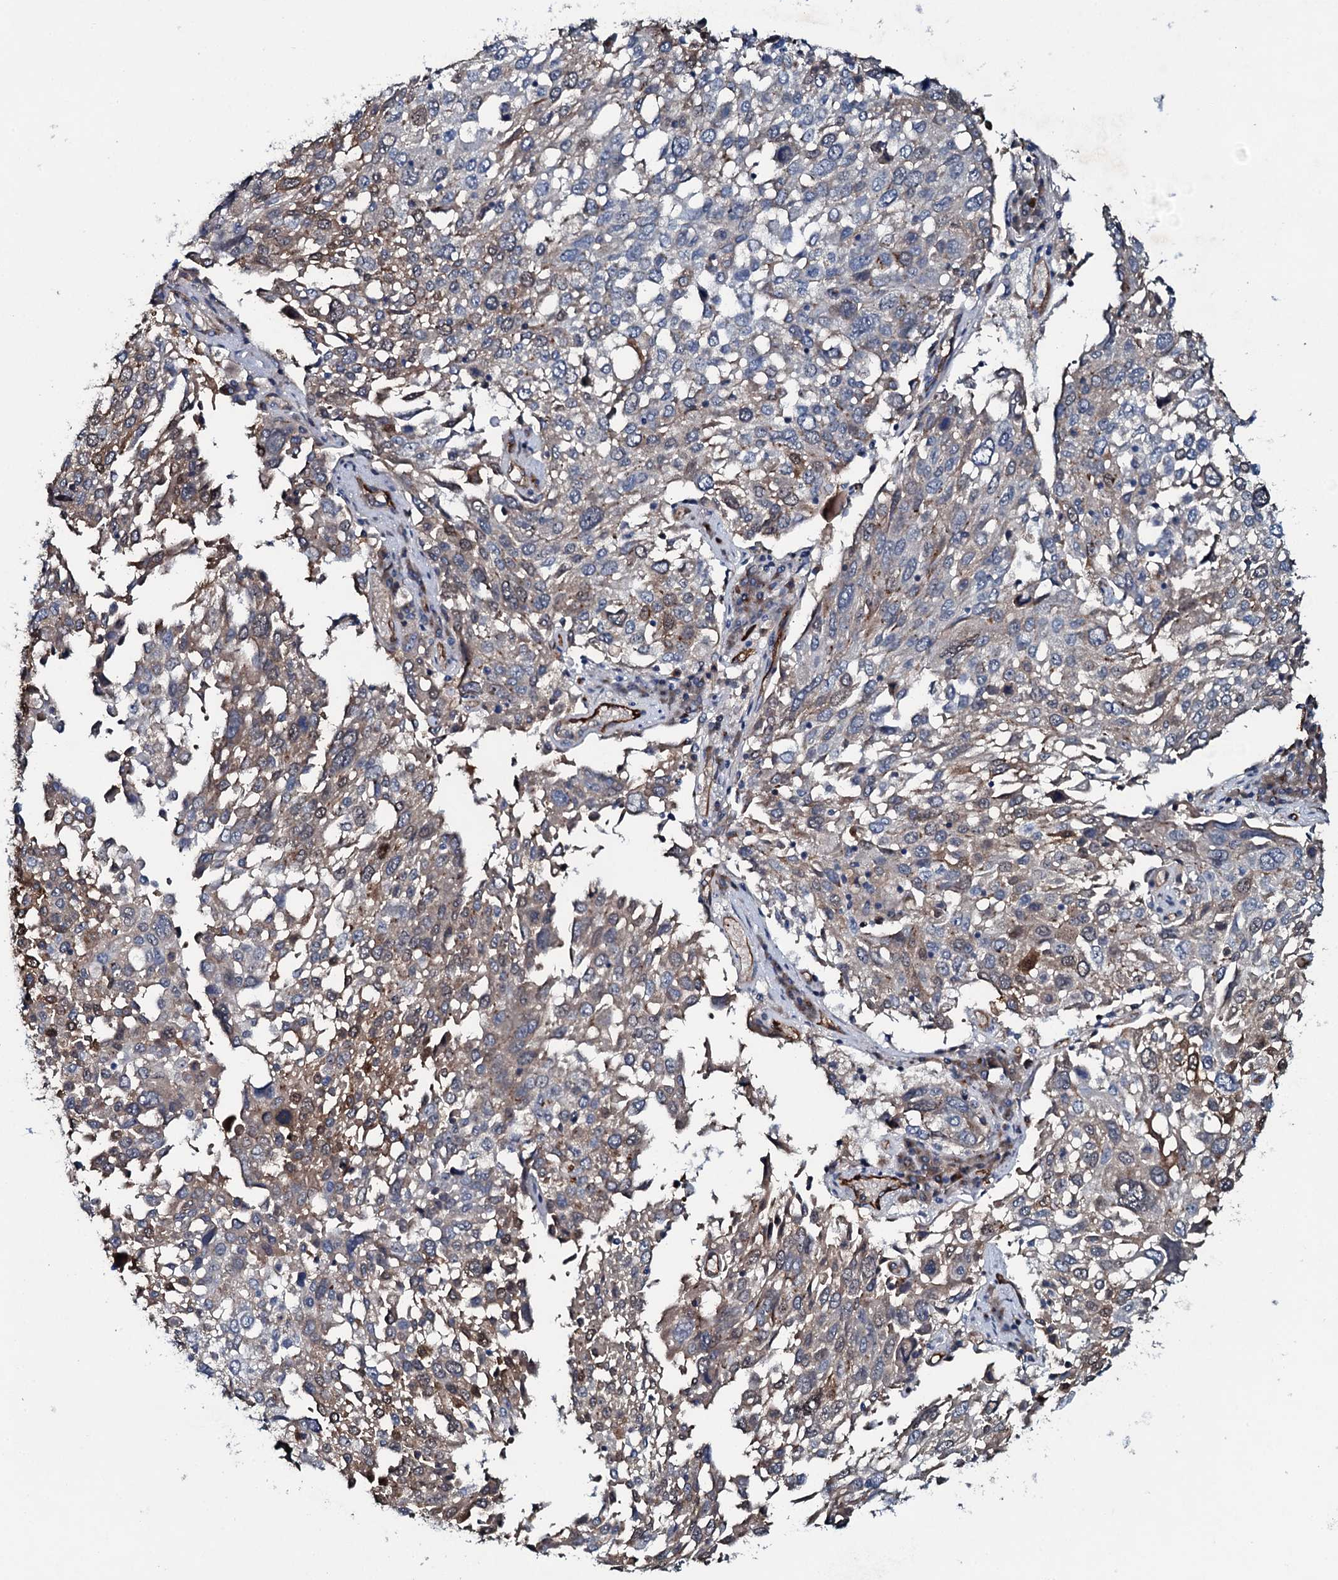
{"staining": {"intensity": "weak", "quantity": "25%-75%", "location": "cytoplasmic/membranous"}, "tissue": "lung cancer", "cell_type": "Tumor cells", "image_type": "cancer", "snomed": [{"axis": "morphology", "description": "Squamous cell carcinoma, NOS"}, {"axis": "topography", "description": "Lung"}], "caption": "DAB (3,3'-diaminobenzidine) immunohistochemical staining of human lung cancer reveals weak cytoplasmic/membranous protein expression in approximately 25%-75% of tumor cells. Using DAB (brown) and hematoxylin (blue) stains, captured at high magnification using brightfield microscopy.", "gene": "CLEC14A", "patient": {"sex": "male", "age": 65}}